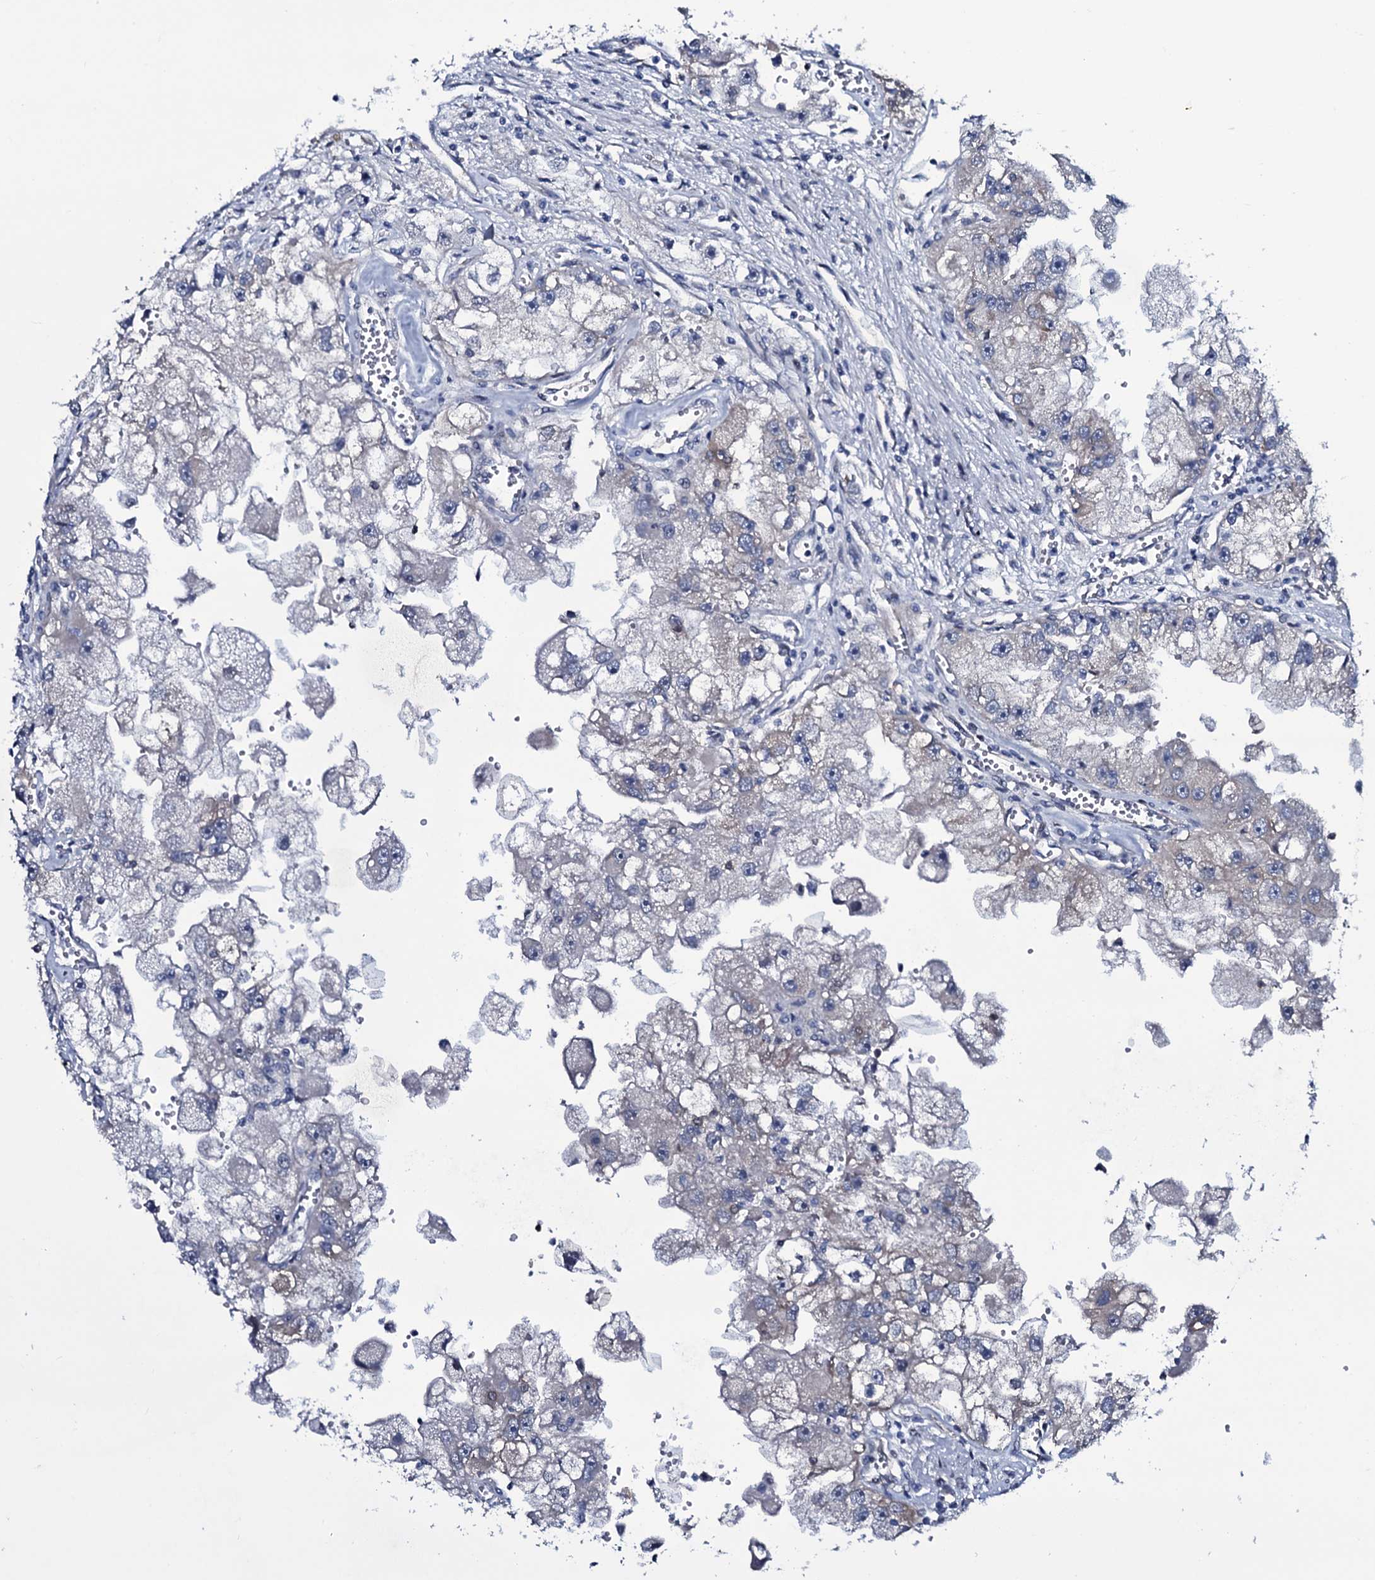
{"staining": {"intensity": "negative", "quantity": "none", "location": "none"}, "tissue": "renal cancer", "cell_type": "Tumor cells", "image_type": "cancer", "snomed": [{"axis": "morphology", "description": "Adenocarcinoma, NOS"}, {"axis": "topography", "description": "Kidney"}], "caption": "IHC image of renal cancer (adenocarcinoma) stained for a protein (brown), which exhibits no positivity in tumor cells.", "gene": "WIPF3", "patient": {"sex": "male", "age": 63}}